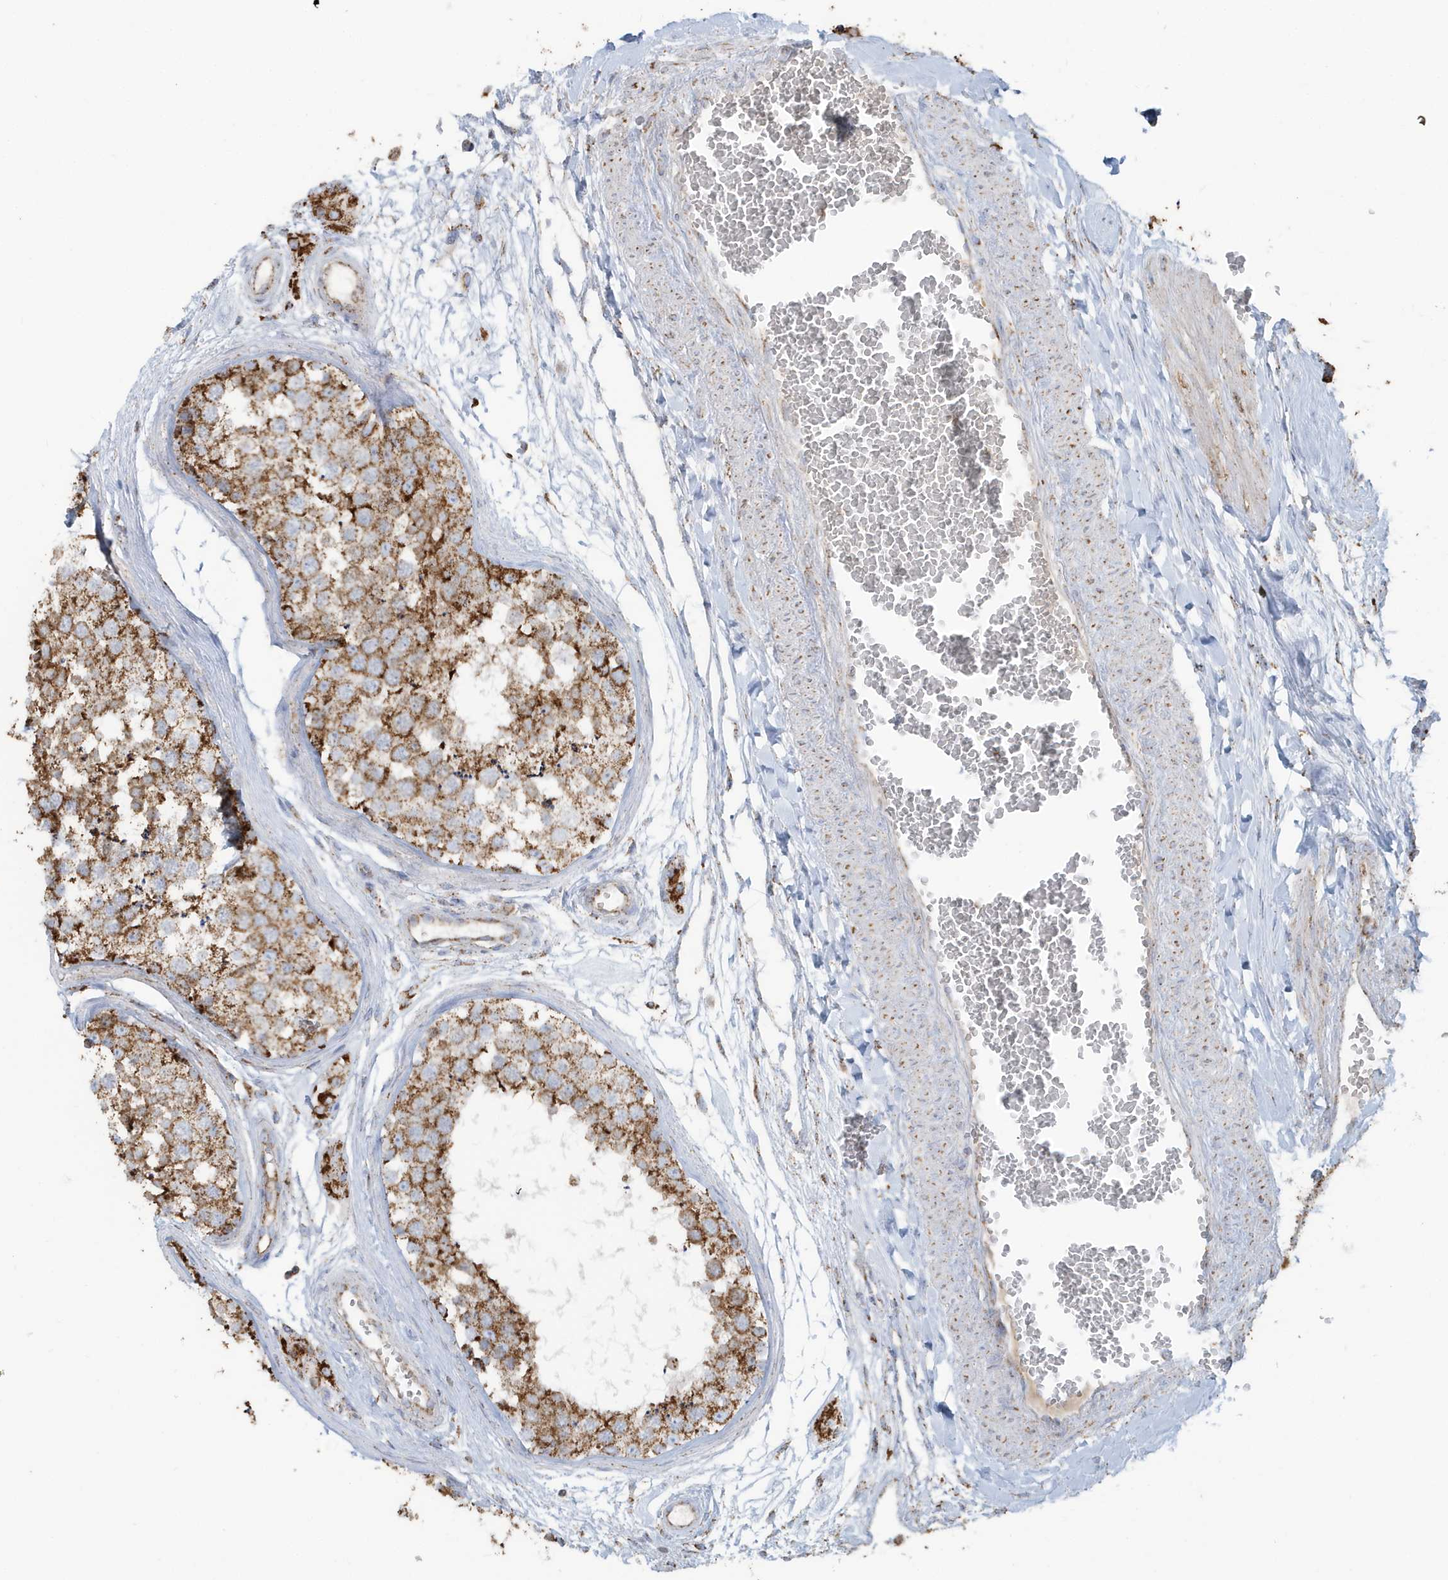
{"staining": {"intensity": "strong", "quantity": ">75%", "location": "cytoplasmic/membranous"}, "tissue": "testis", "cell_type": "Cells in seminiferous ducts", "image_type": "normal", "snomed": [{"axis": "morphology", "description": "Normal tissue, NOS"}, {"axis": "topography", "description": "Testis"}], "caption": "Unremarkable testis exhibits strong cytoplasmic/membranous staining in about >75% of cells in seminiferous ducts, visualized by immunohistochemistry. The protein of interest is stained brown, and the nuclei are stained in blue (DAB IHC with brightfield microscopy, high magnification).", "gene": "RAB11FIP3", "patient": {"sex": "male", "age": 56}}